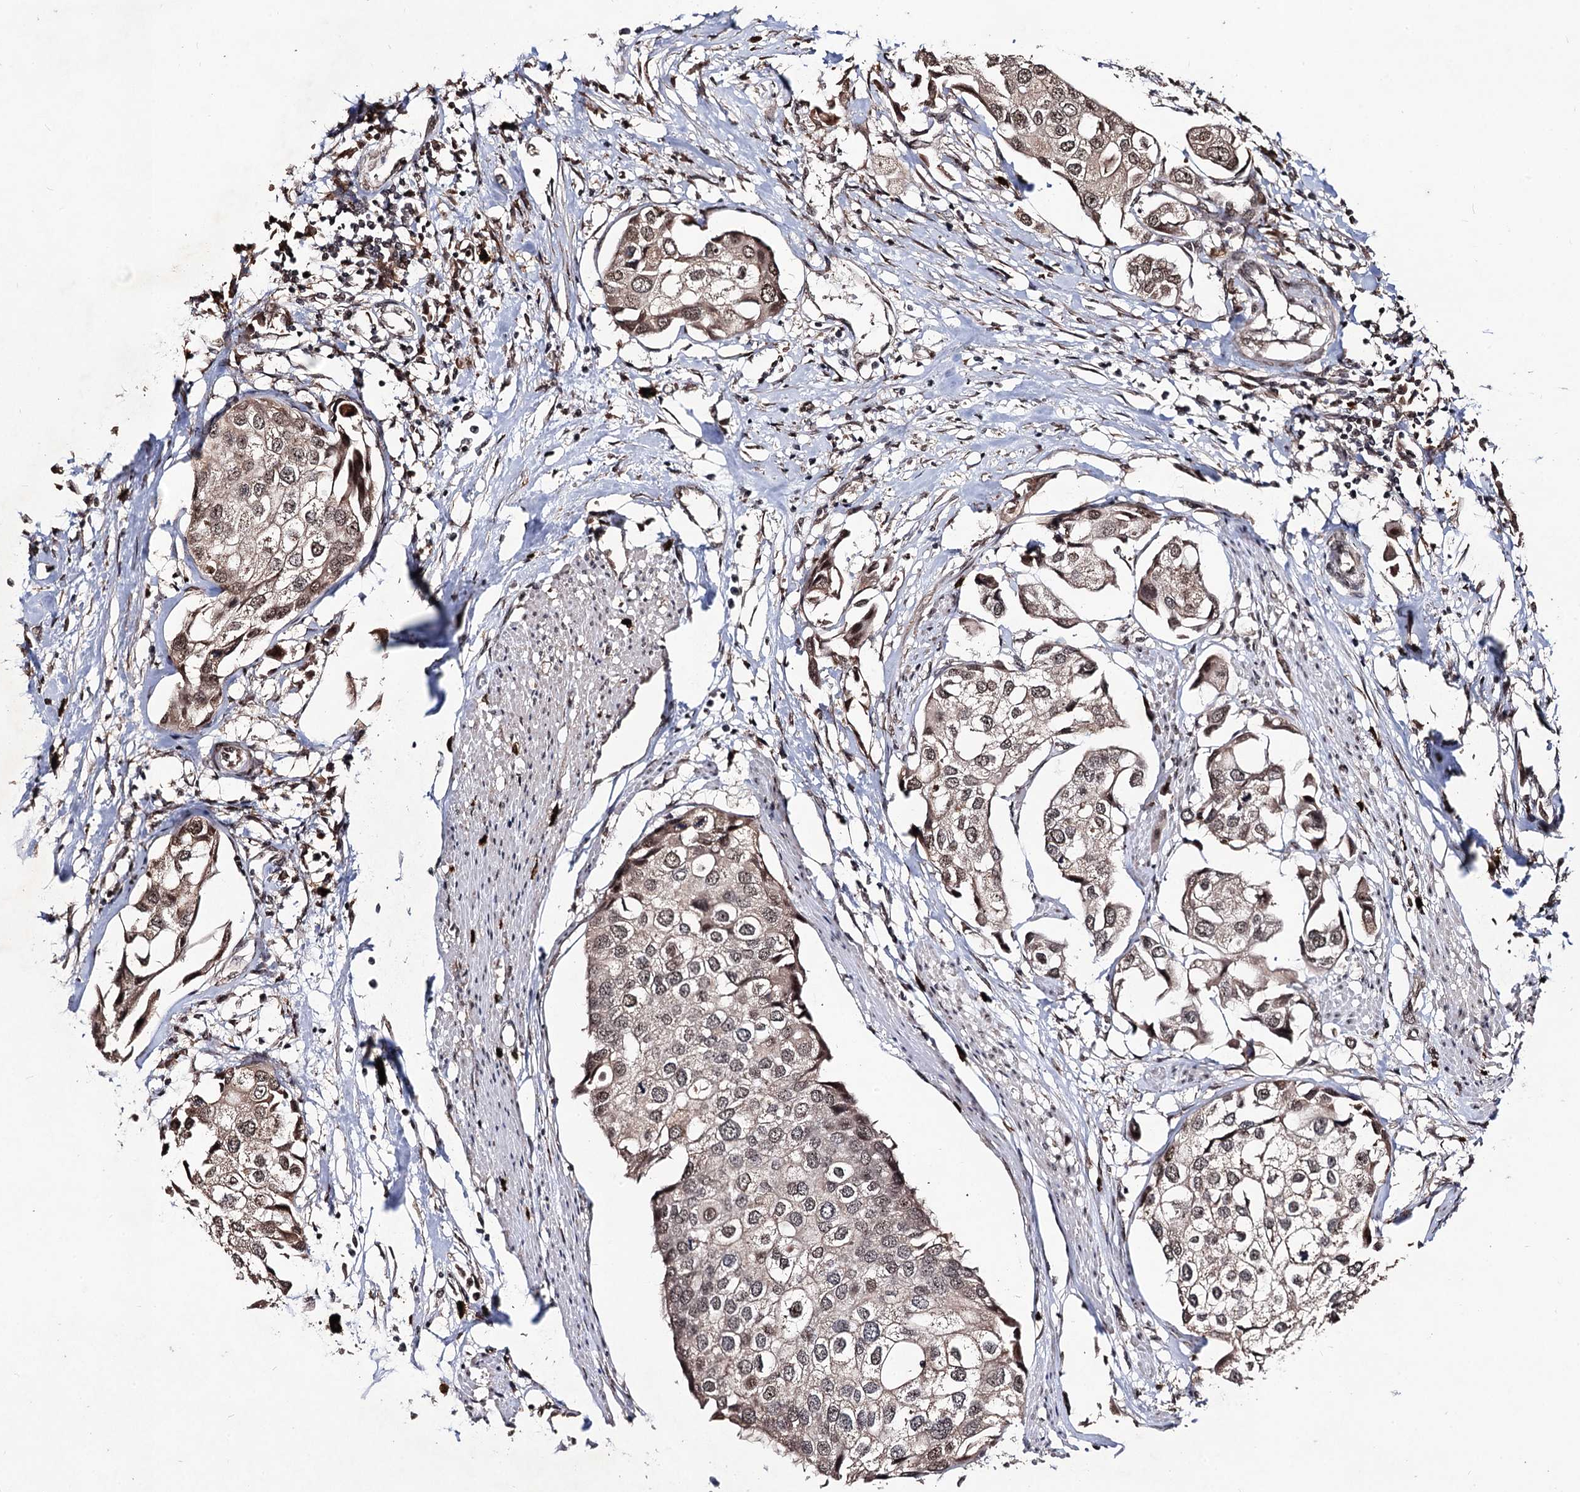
{"staining": {"intensity": "moderate", "quantity": ">75%", "location": "cytoplasmic/membranous,nuclear"}, "tissue": "urothelial cancer", "cell_type": "Tumor cells", "image_type": "cancer", "snomed": [{"axis": "morphology", "description": "Urothelial carcinoma, High grade"}, {"axis": "topography", "description": "Urinary bladder"}], "caption": "Immunohistochemical staining of urothelial cancer displays moderate cytoplasmic/membranous and nuclear protein positivity in approximately >75% of tumor cells. Nuclei are stained in blue.", "gene": "SFSWAP", "patient": {"sex": "male", "age": 64}}